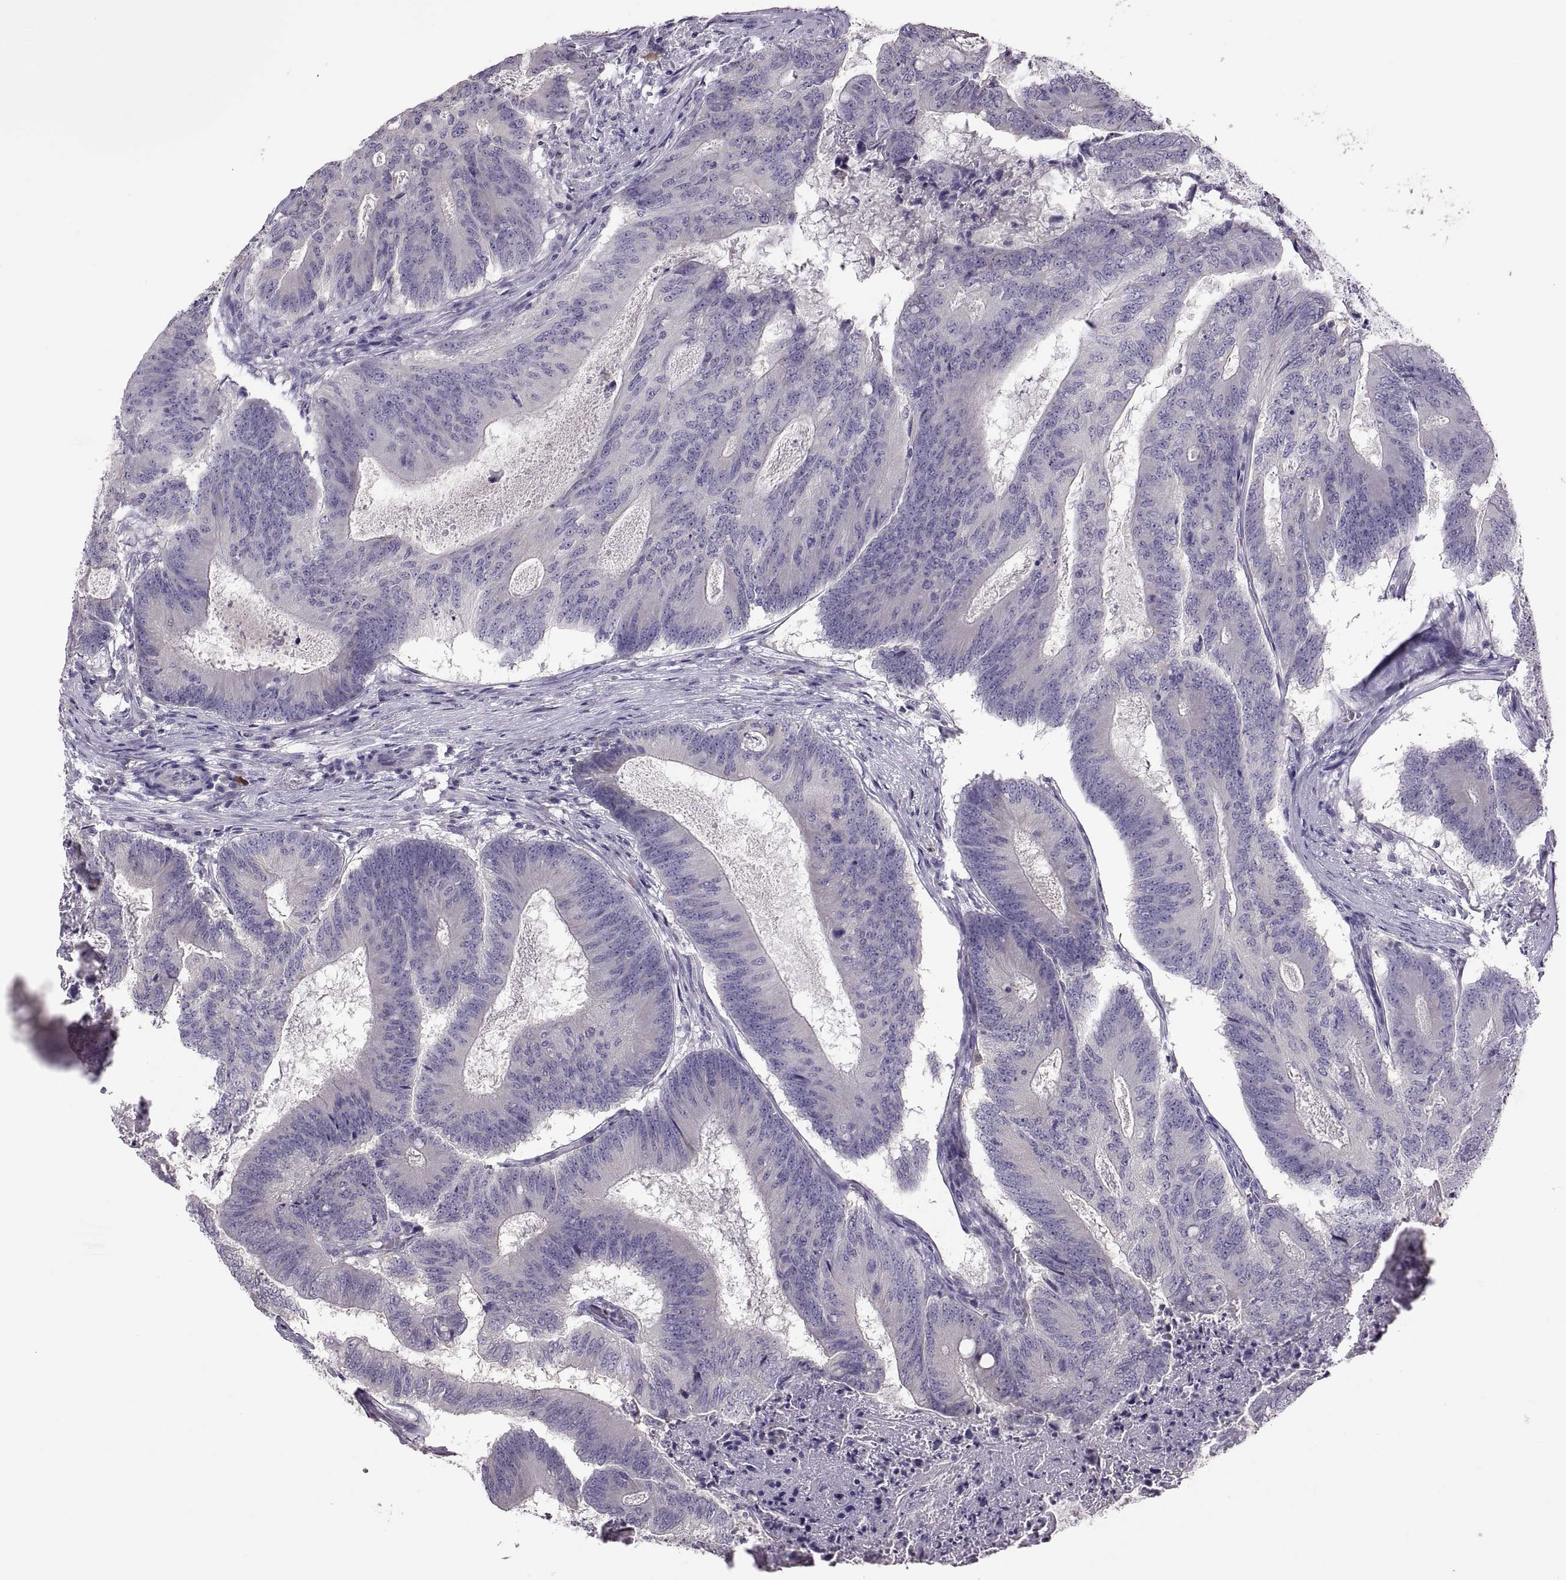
{"staining": {"intensity": "negative", "quantity": "none", "location": "none"}, "tissue": "colorectal cancer", "cell_type": "Tumor cells", "image_type": "cancer", "snomed": [{"axis": "morphology", "description": "Adenocarcinoma, NOS"}, {"axis": "topography", "description": "Colon"}], "caption": "Human colorectal adenocarcinoma stained for a protein using immunohistochemistry (IHC) reveals no staining in tumor cells.", "gene": "TBX19", "patient": {"sex": "female", "age": 70}}